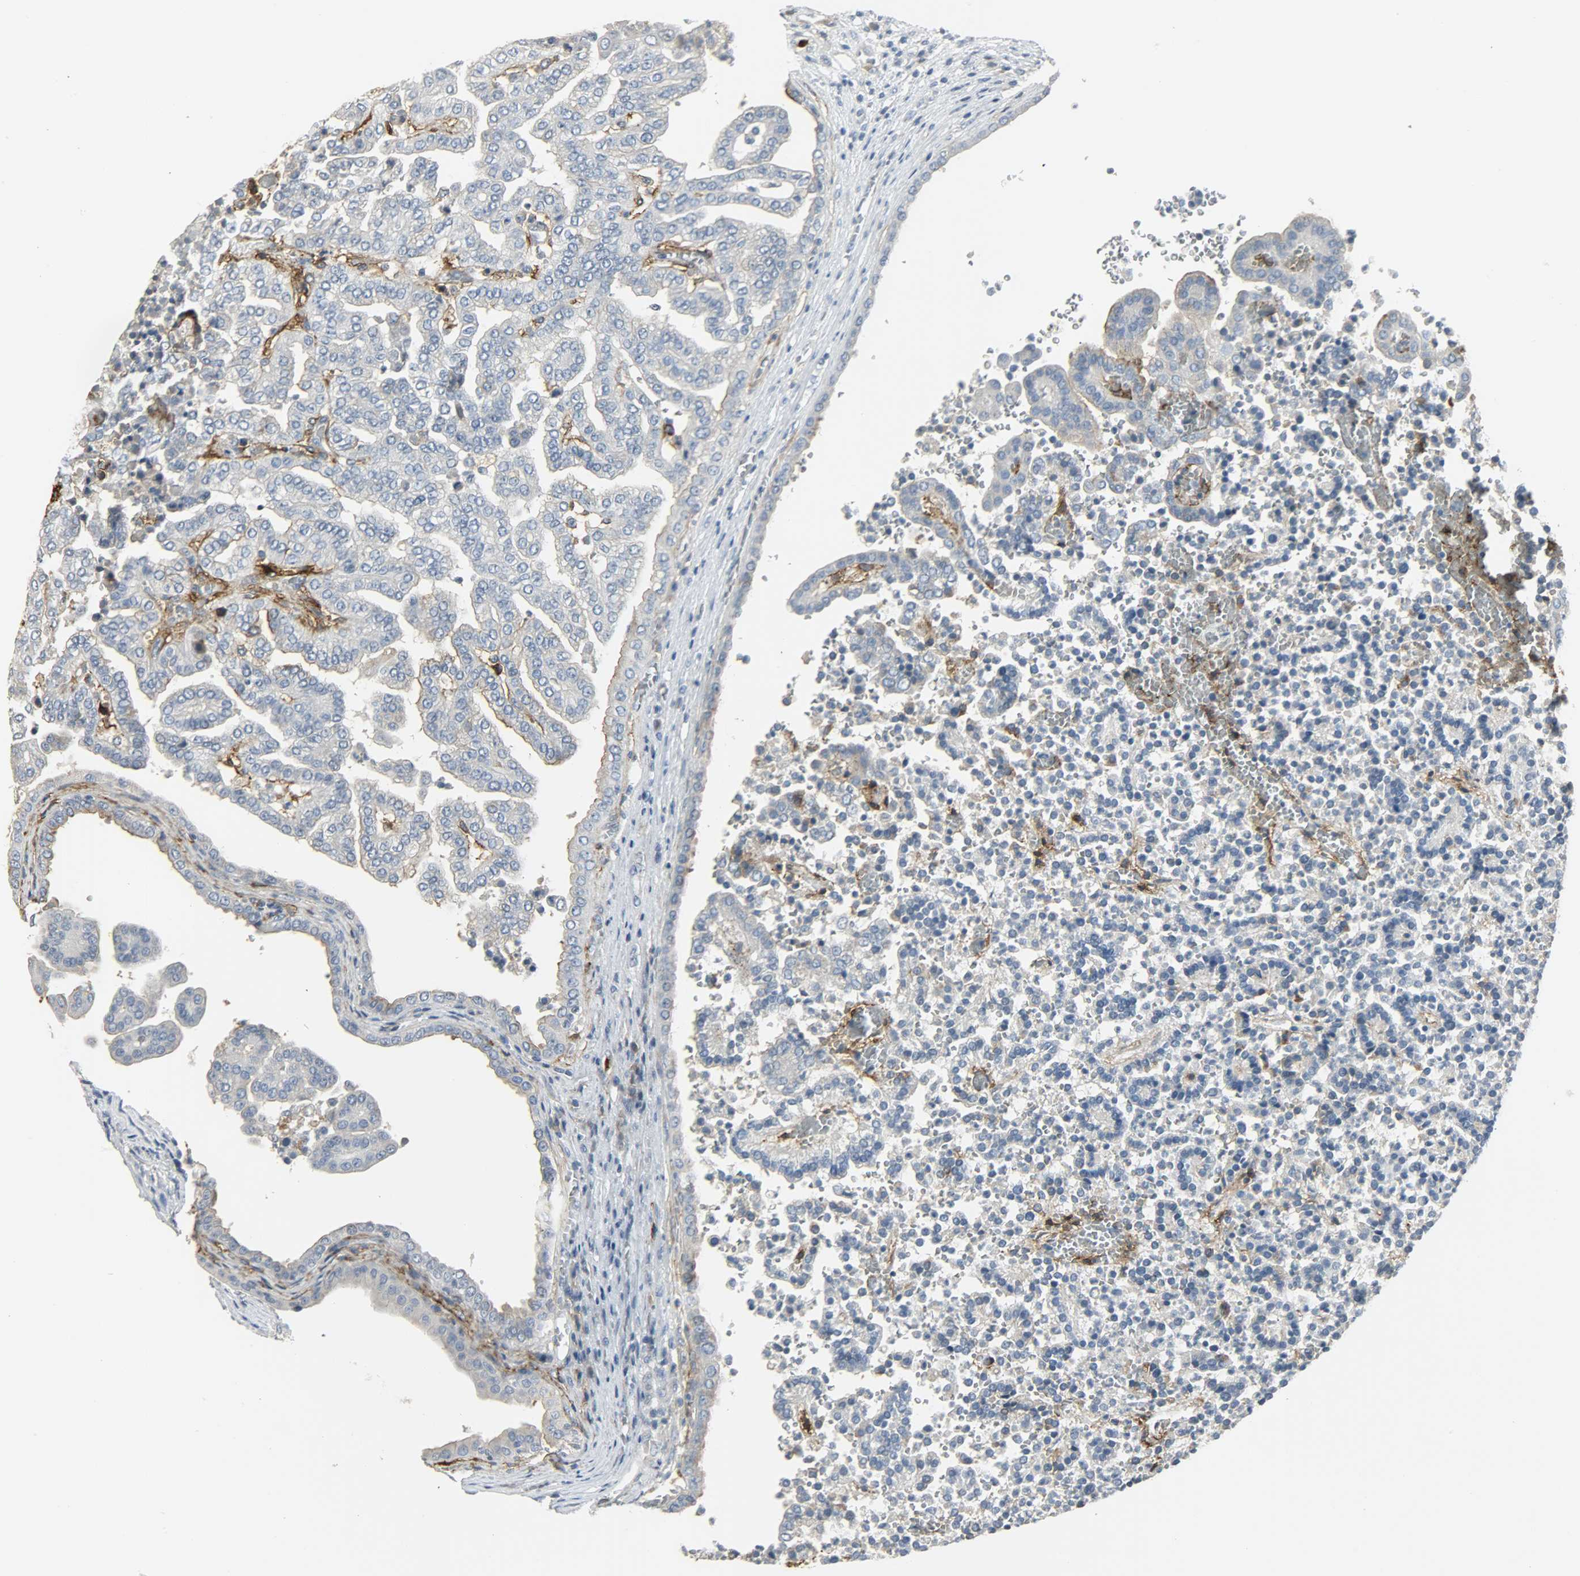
{"staining": {"intensity": "negative", "quantity": "none", "location": "none"}, "tissue": "renal cancer", "cell_type": "Tumor cells", "image_type": "cancer", "snomed": [{"axis": "morphology", "description": "Adenocarcinoma, NOS"}, {"axis": "topography", "description": "Kidney"}], "caption": "Tumor cells show no significant positivity in renal adenocarcinoma. (DAB (3,3'-diaminobenzidine) IHC with hematoxylin counter stain).", "gene": "ENPEP", "patient": {"sex": "male", "age": 61}}